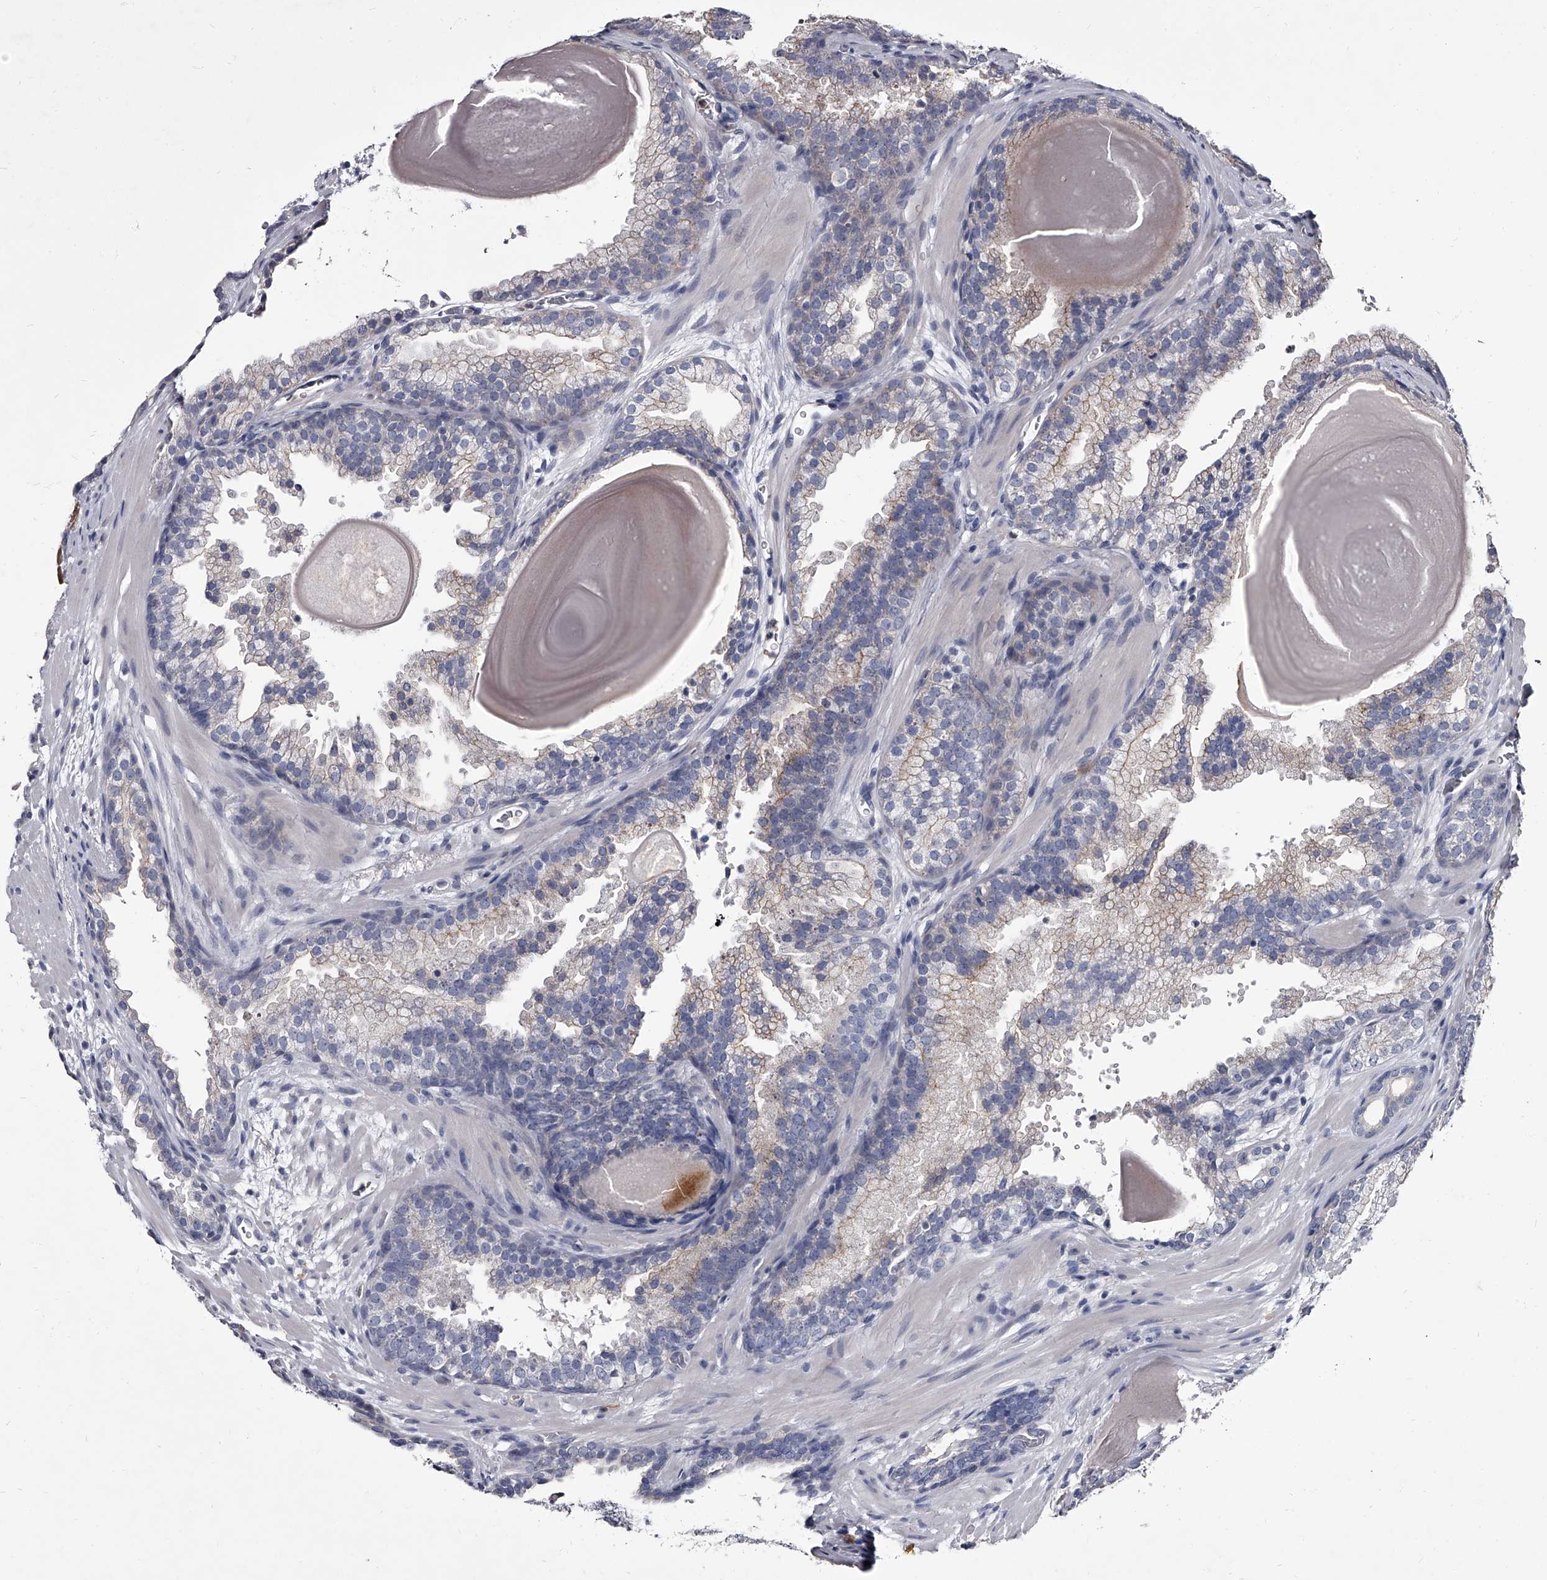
{"staining": {"intensity": "negative", "quantity": "none", "location": "none"}, "tissue": "prostate cancer", "cell_type": "Tumor cells", "image_type": "cancer", "snomed": [{"axis": "morphology", "description": "Adenocarcinoma, High grade"}, {"axis": "topography", "description": "Prostate"}], "caption": "DAB immunohistochemical staining of prostate cancer displays no significant staining in tumor cells.", "gene": "GAPVD1", "patient": {"sex": "male", "age": 62}}